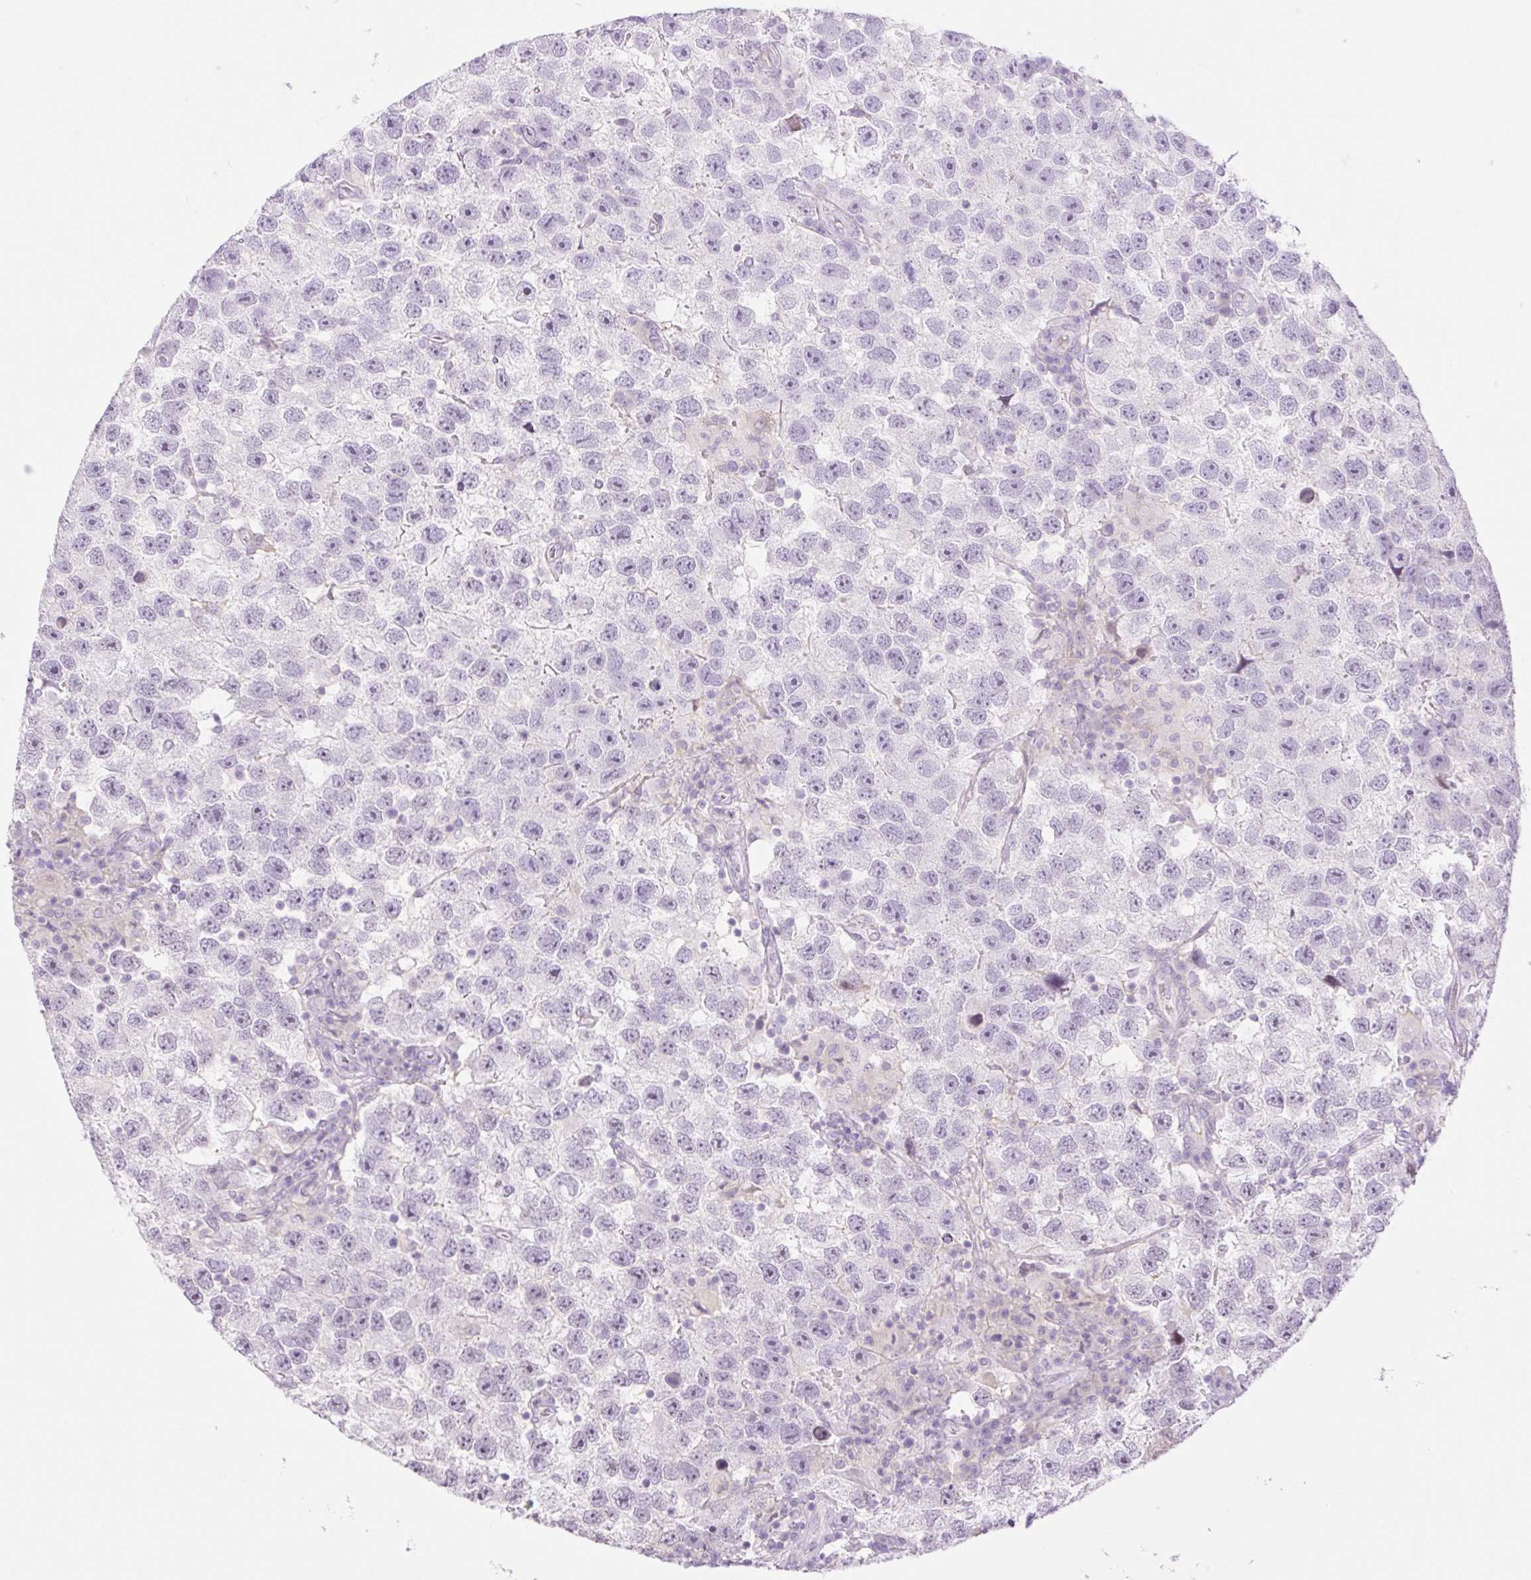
{"staining": {"intensity": "negative", "quantity": "none", "location": "none"}, "tissue": "testis cancer", "cell_type": "Tumor cells", "image_type": "cancer", "snomed": [{"axis": "morphology", "description": "Seminoma, NOS"}, {"axis": "topography", "description": "Testis"}], "caption": "Tumor cells show no significant protein positivity in testis cancer (seminoma).", "gene": "TBX15", "patient": {"sex": "male", "age": 26}}